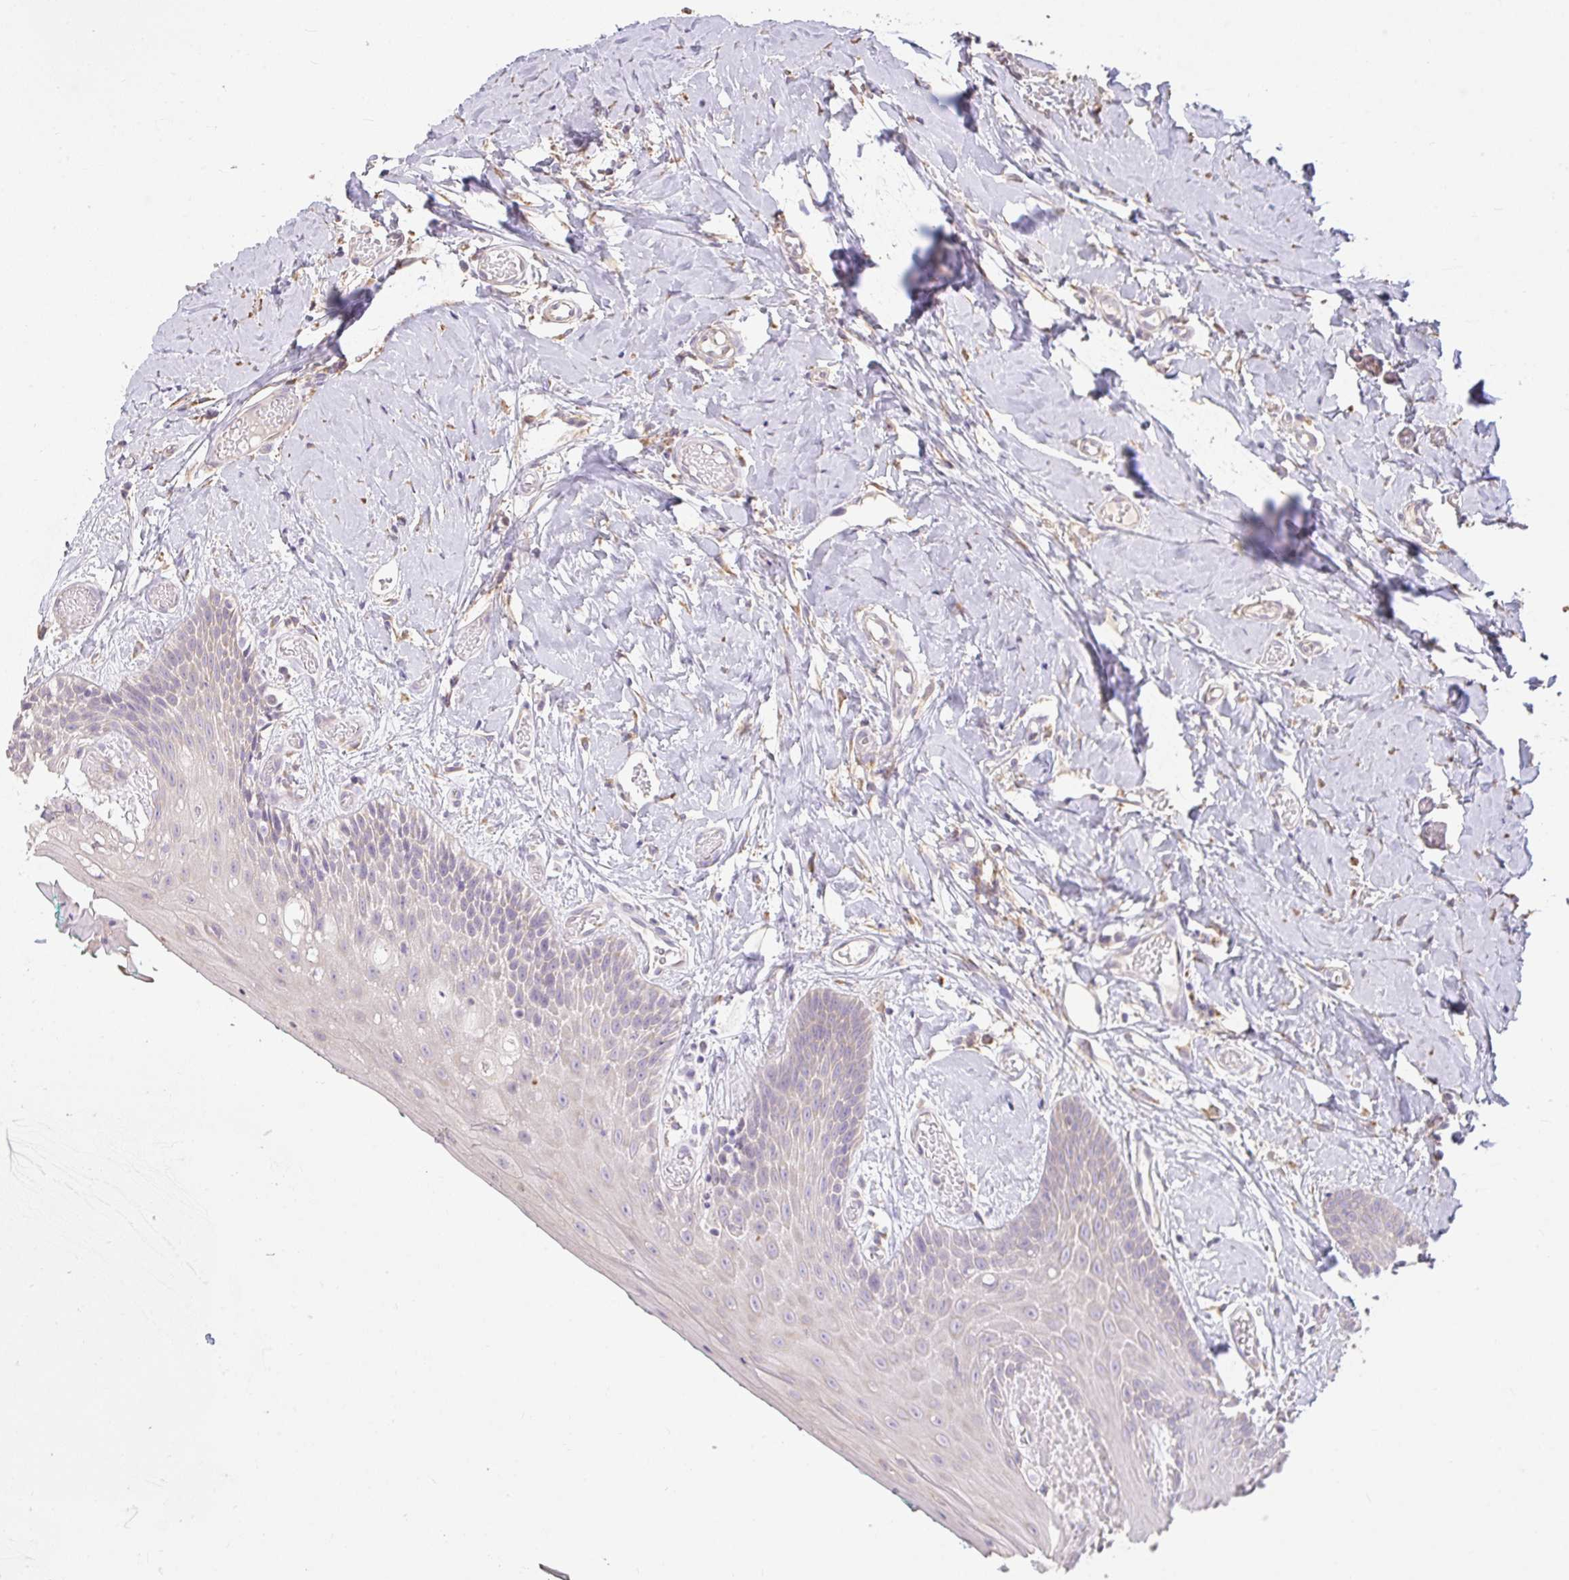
{"staining": {"intensity": "weak", "quantity": "<25%", "location": "cytoplasmic/membranous"}, "tissue": "oral mucosa", "cell_type": "Squamous epithelial cells", "image_type": "normal", "snomed": [{"axis": "morphology", "description": "Normal tissue, NOS"}, {"axis": "topography", "description": "Oral tissue"}, {"axis": "topography", "description": "Tounge, NOS"}], "caption": "The micrograph shows no staining of squamous epithelial cells in benign oral mucosa. (IHC, brightfield microscopy, high magnification).", "gene": "BRINP3", "patient": {"sex": "female", "age": 62}}